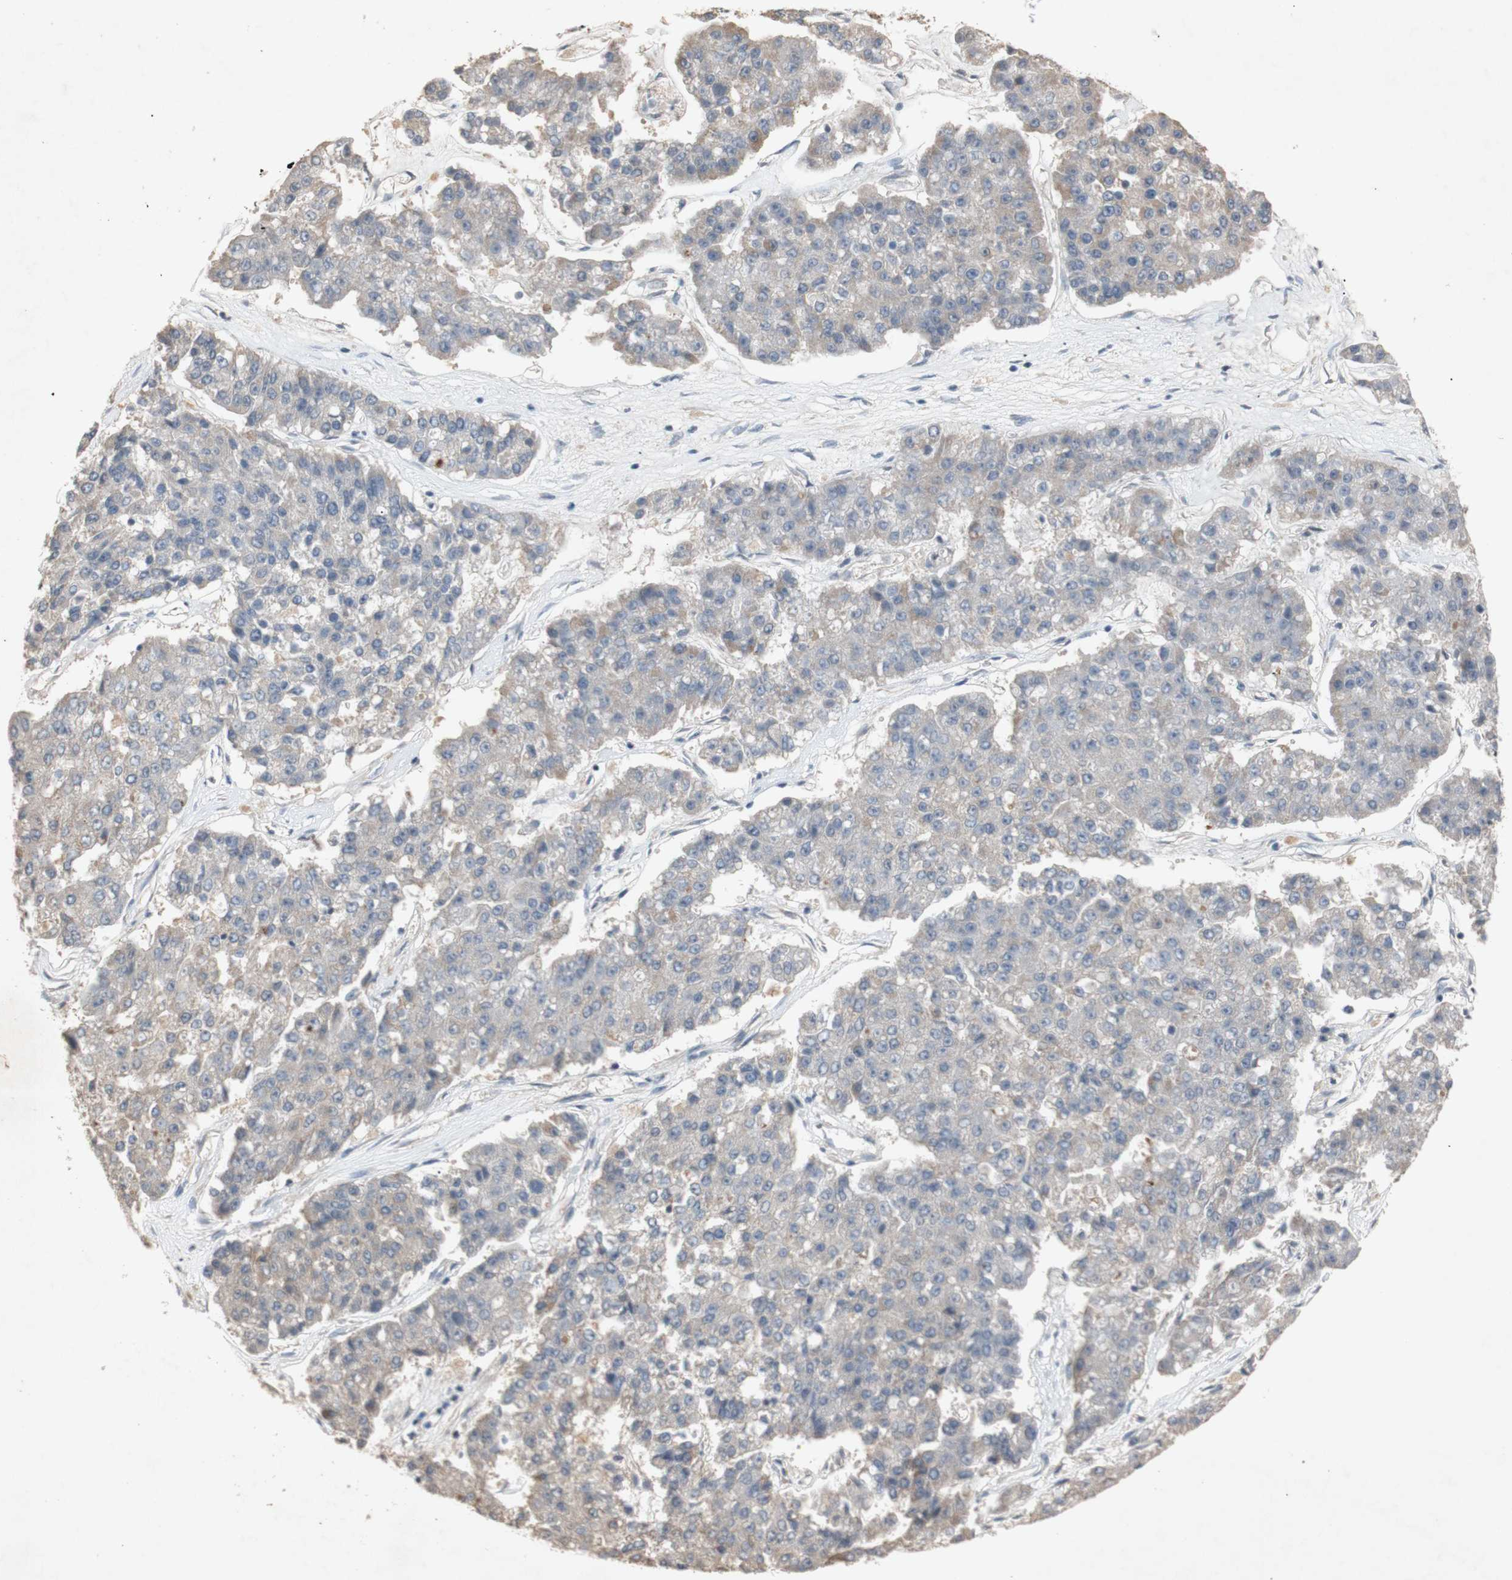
{"staining": {"intensity": "negative", "quantity": "none", "location": "none"}, "tissue": "pancreatic cancer", "cell_type": "Tumor cells", "image_type": "cancer", "snomed": [{"axis": "morphology", "description": "Adenocarcinoma, NOS"}, {"axis": "topography", "description": "Pancreas"}], "caption": "IHC of human adenocarcinoma (pancreatic) displays no staining in tumor cells.", "gene": "FOSB", "patient": {"sex": "male", "age": 50}}